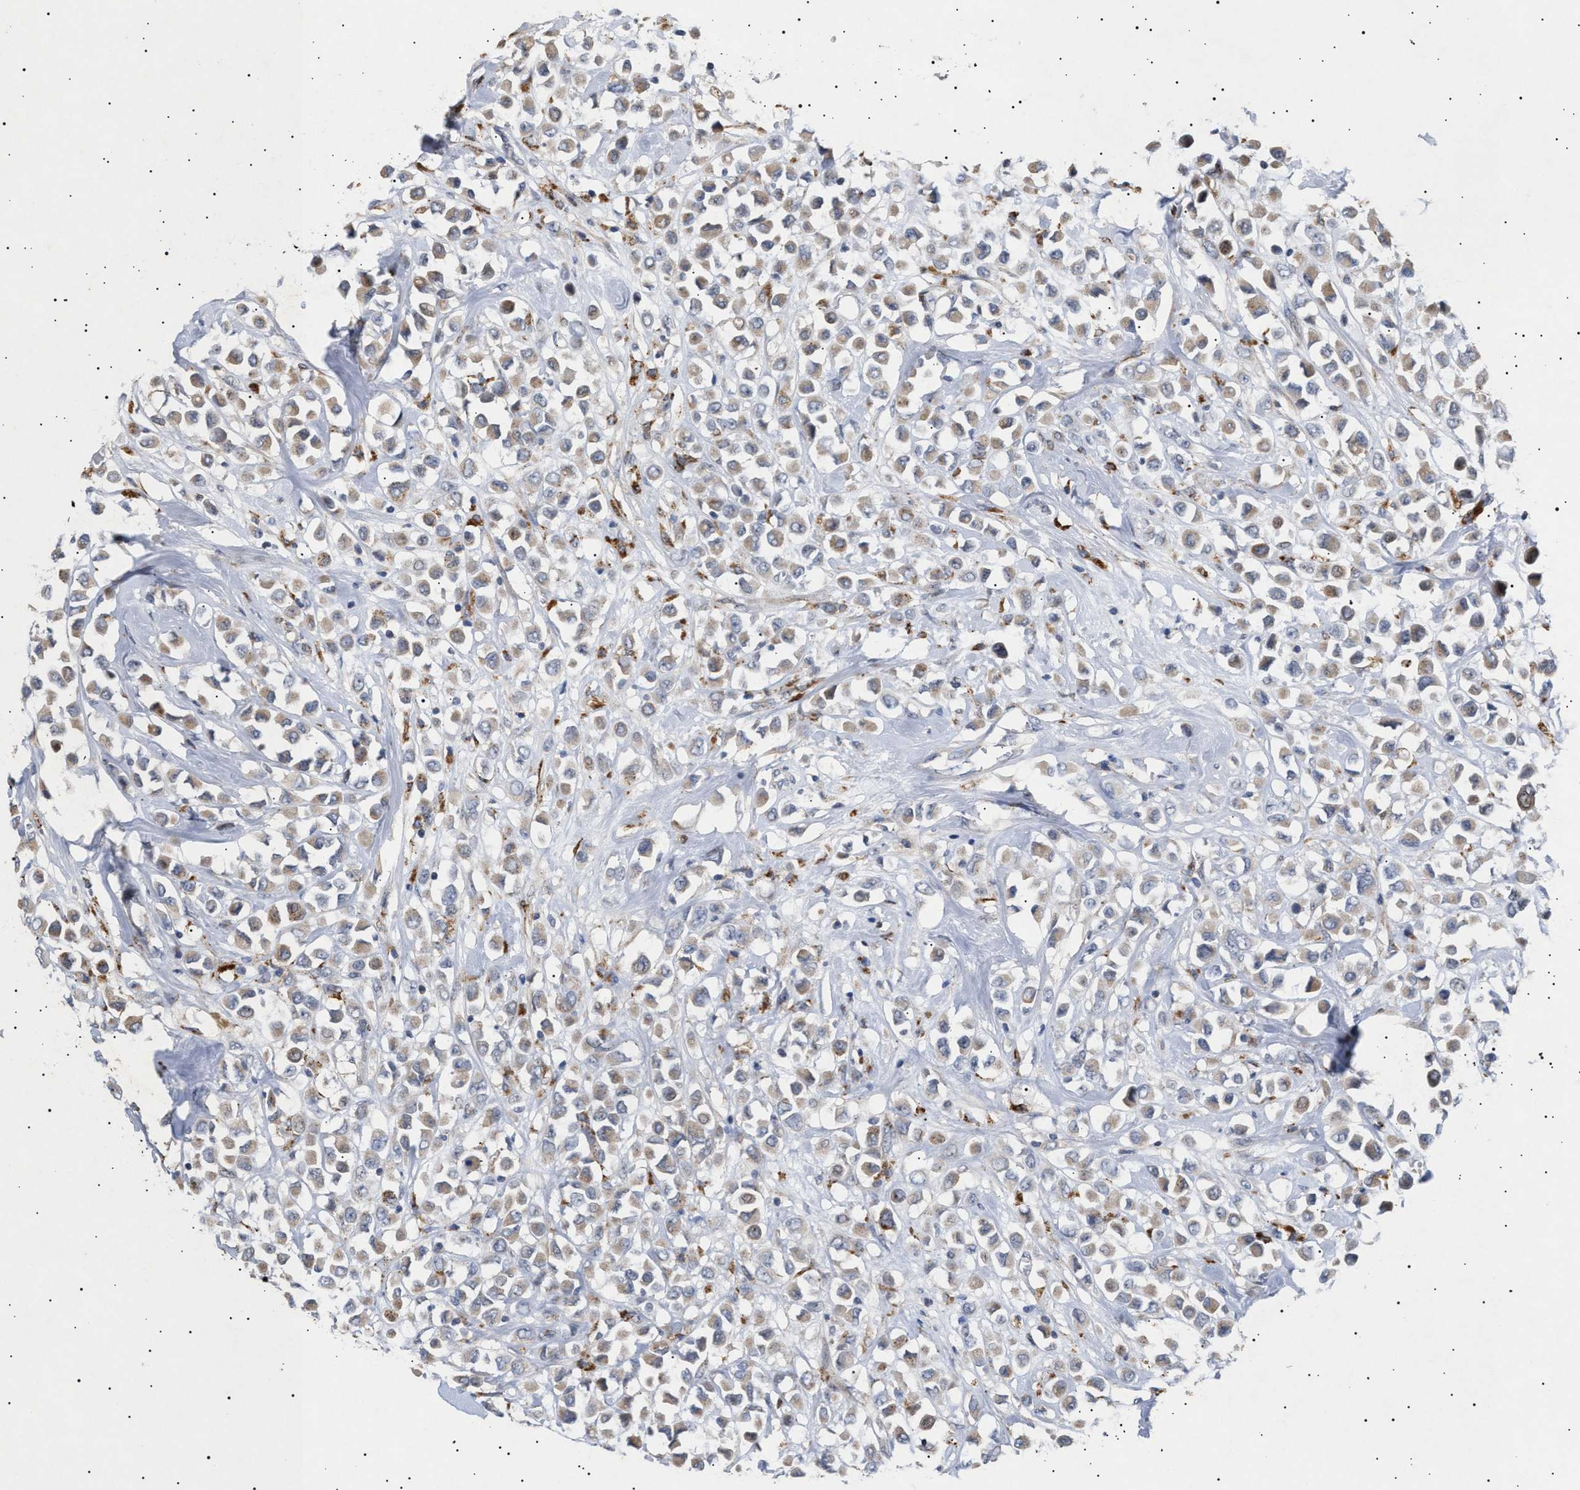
{"staining": {"intensity": "weak", "quantity": ">75%", "location": "cytoplasmic/membranous"}, "tissue": "breast cancer", "cell_type": "Tumor cells", "image_type": "cancer", "snomed": [{"axis": "morphology", "description": "Duct carcinoma"}, {"axis": "topography", "description": "Breast"}], "caption": "Breast infiltrating ductal carcinoma tissue exhibits weak cytoplasmic/membranous positivity in about >75% of tumor cells", "gene": "SIRT5", "patient": {"sex": "female", "age": 61}}